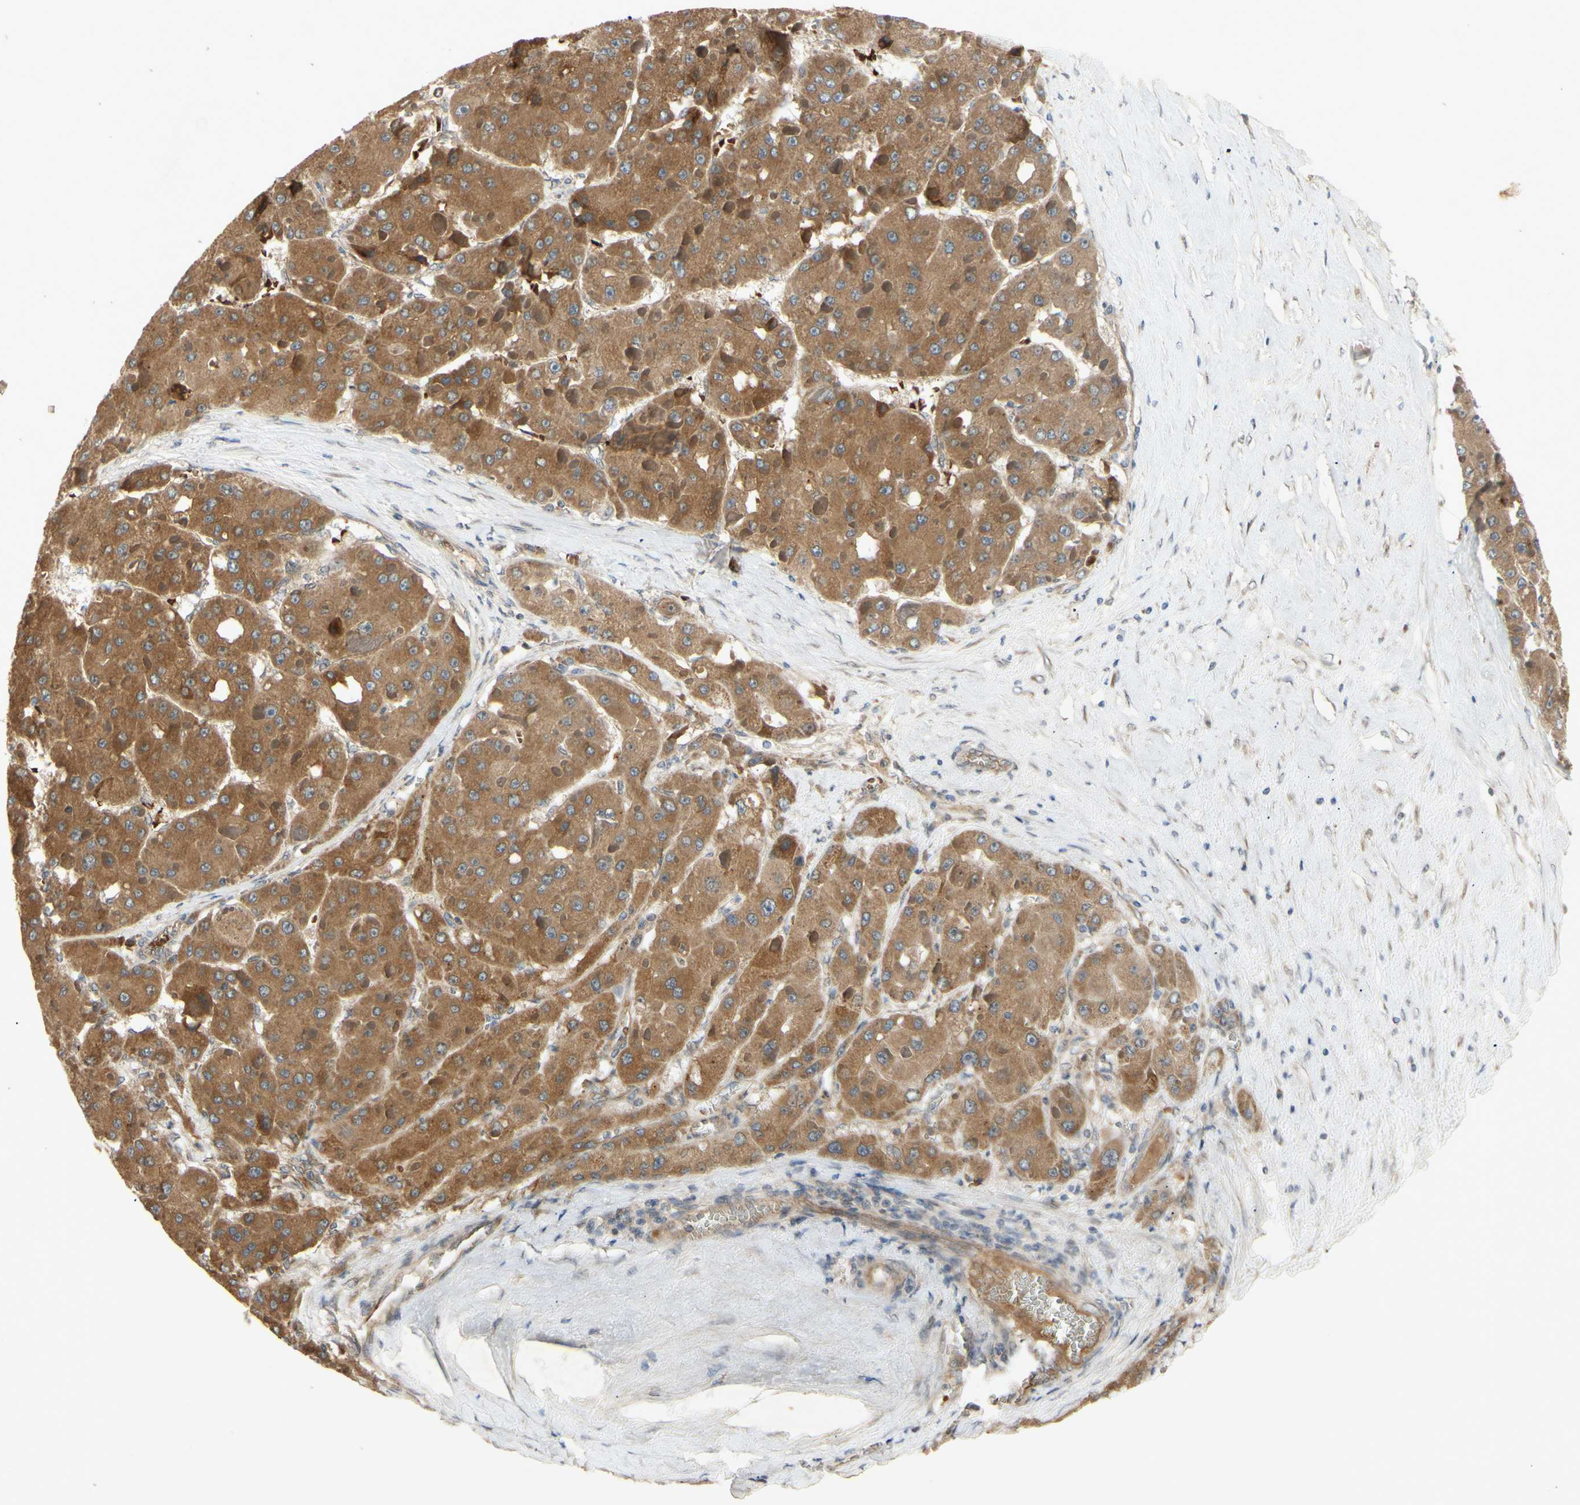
{"staining": {"intensity": "moderate", "quantity": ">75%", "location": "cytoplasmic/membranous"}, "tissue": "liver cancer", "cell_type": "Tumor cells", "image_type": "cancer", "snomed": [{"axis": "morphology", "description": "Carcinoma, Hepatocellular, NOS"}, {"axis": "topography", "description": "Liver"}], "caption": "Liver hepatocellular carcinoma stained with a brown dye displays moderate cytoplasmic/membranous positive positivity in approximately >75% of tumor cells.", "gene": "PKN1", "patient": {"sex": "female", "age": 73}}